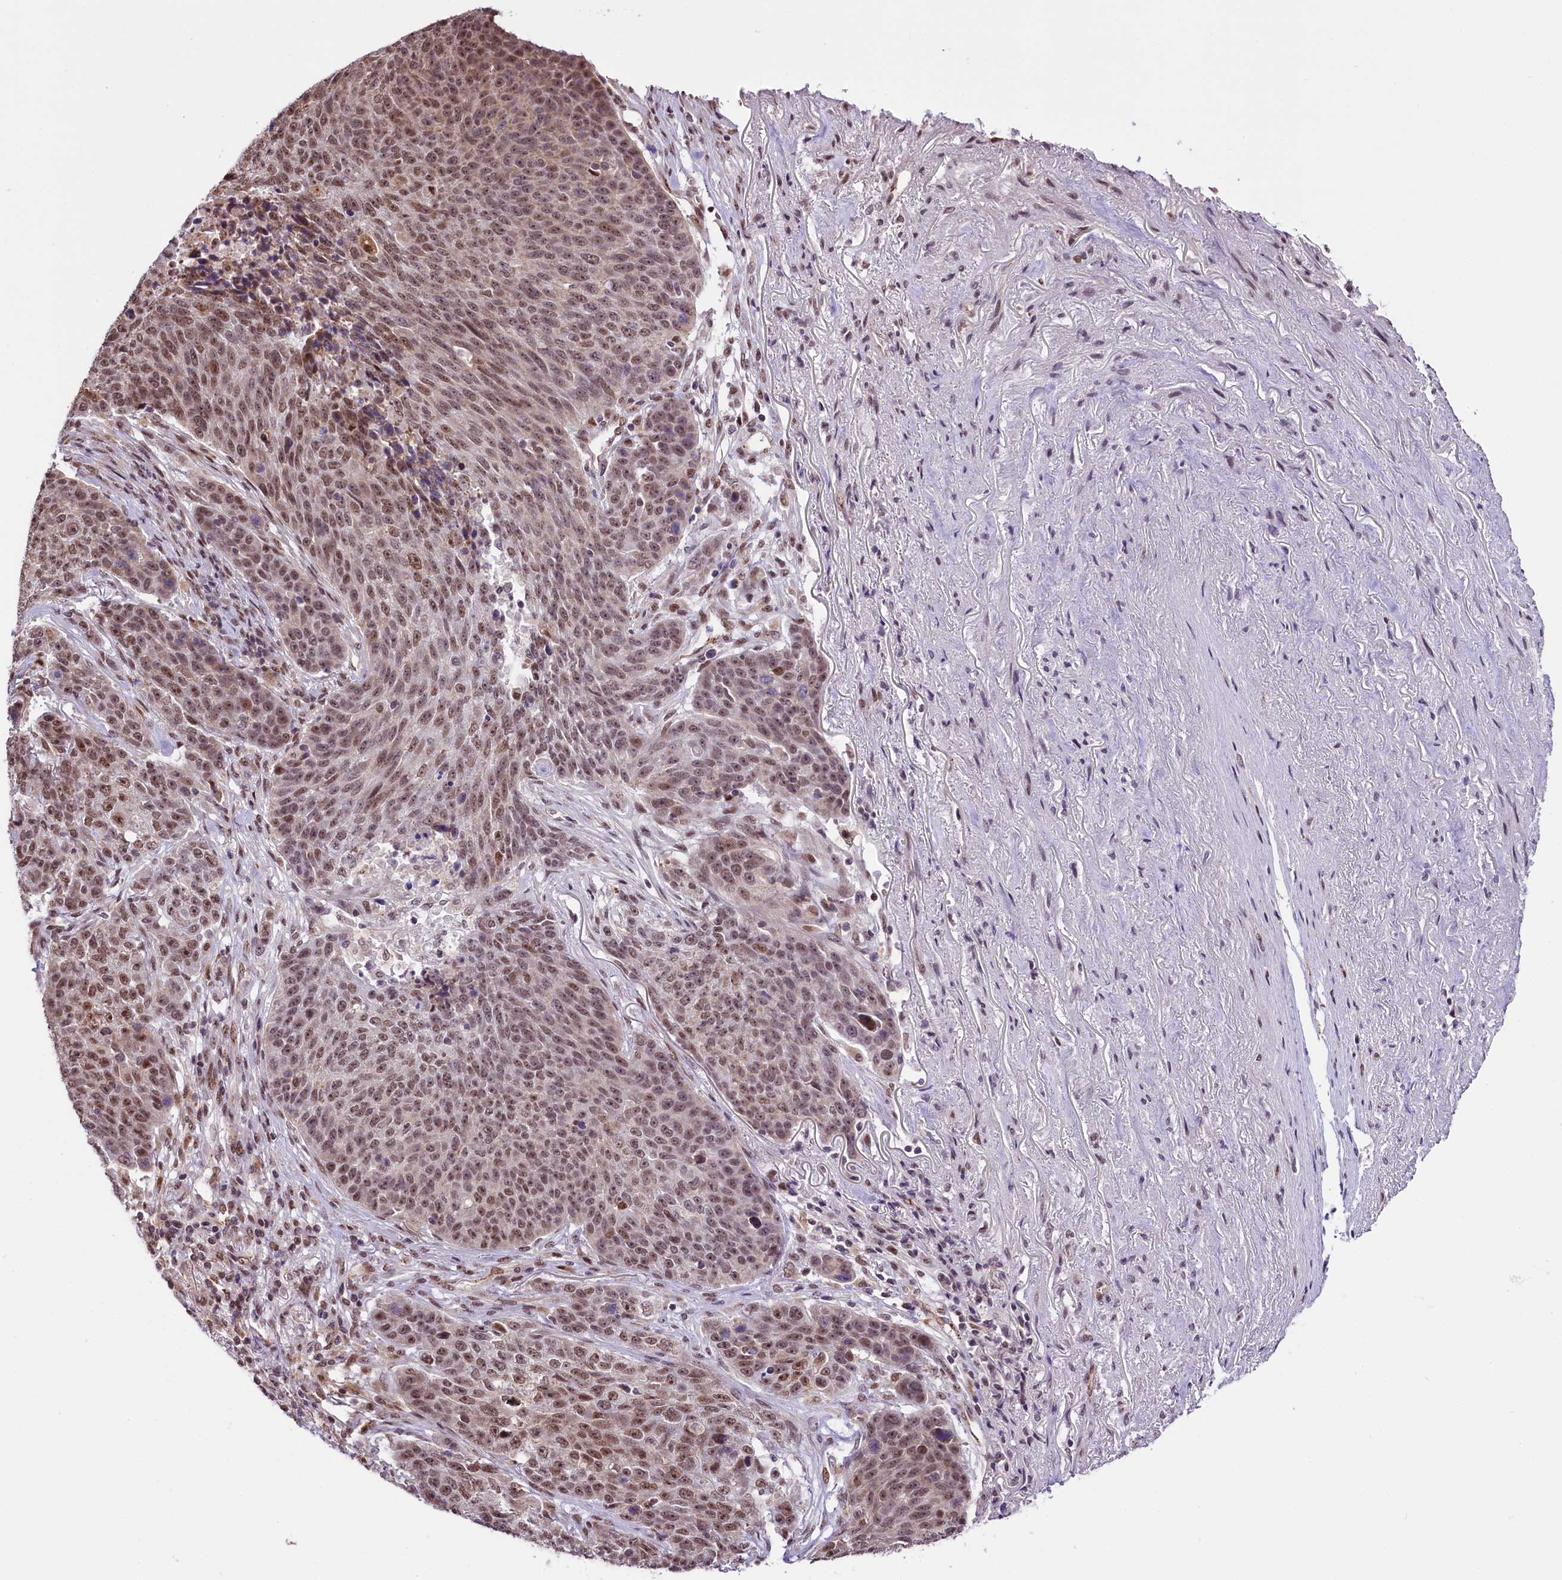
{"staining": {"intensity": "weak", "quantity": ">75%", "location": "nuclear"}, "tissue": "lung cancer", "cell_type": "Tumor cells", "image_type": "cancer", "snomed": [{"axis": "morphology", "description": "Normal tissue, NOS"}, {"axis": "morphology", "description": "Squamous cell carcinoma, NOS"}, {"axis": "topography", "description": "Lymph node"}, {"axis": "topography", "description": "Lung"}], "caption": "Immunohistochemical staining of lung cancer (squamous cell carcinoma) displays low levels of weak nuclear staining in approximately >75% of tumor cells.", "gene": "MRPL54", "patient": {"sex": "male", "age": 66}}